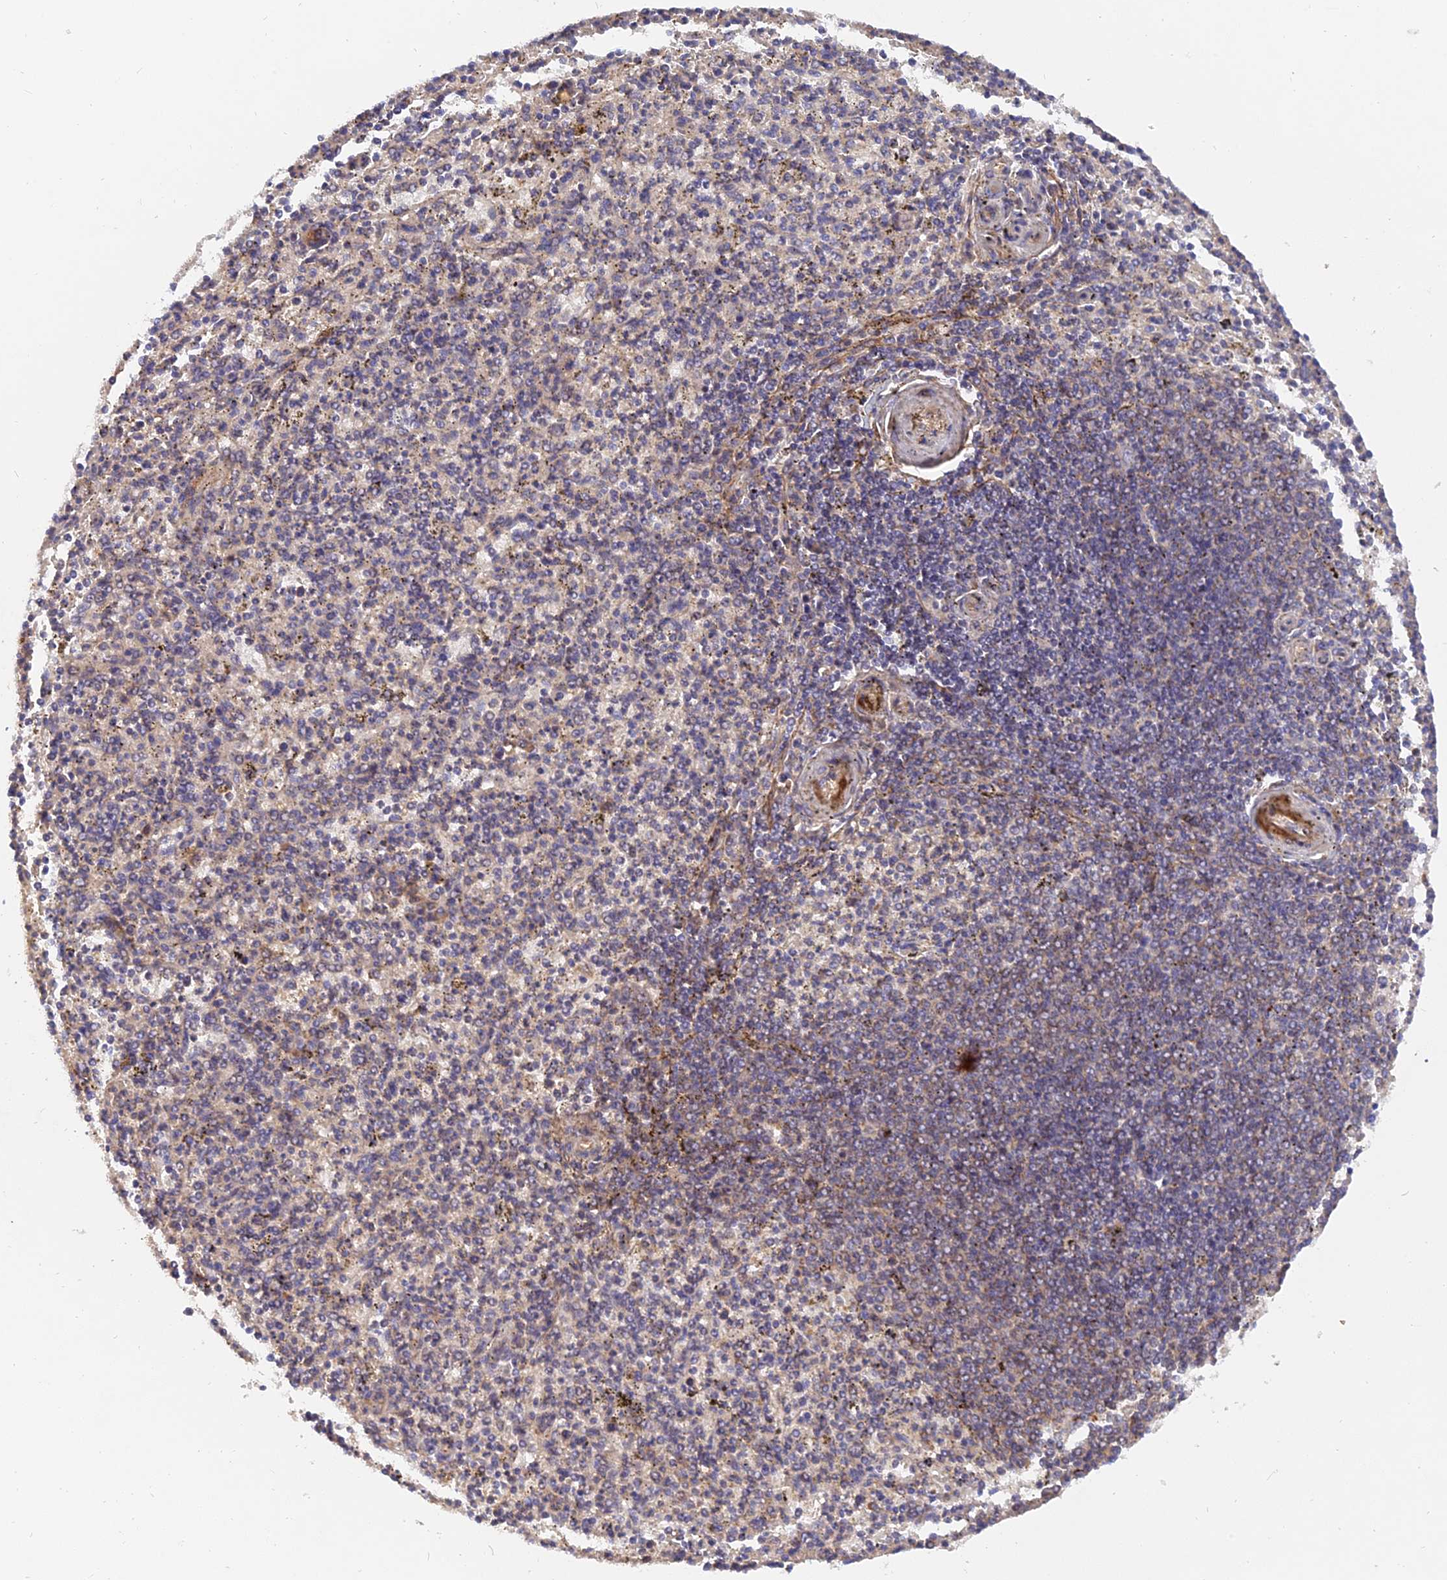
{"staining": {"intensity": "weak", "quantity": "<25%", "location": "cytoplasmic/membranous"}, "tissue": "spleen", "cell_type": "Cells in red pulp", "image_type": "normal", "snomed": [{"axis": "morphology", "description": "Normal tissue, NOS"}, {"axis": "topography", "description": "Spleen"}], "caption": "IHC image of unremarkable spleen: spleen stained with DAB shows no significant protein staining in cells in red pulp. The staining is performed using DAB (3,3'-diaminobenzidine) brown chromogen with nuclei counter-stained in using hematoxylin.", "gene": "SLC38A11", "patient": {"sex": "male", "age": 72}}